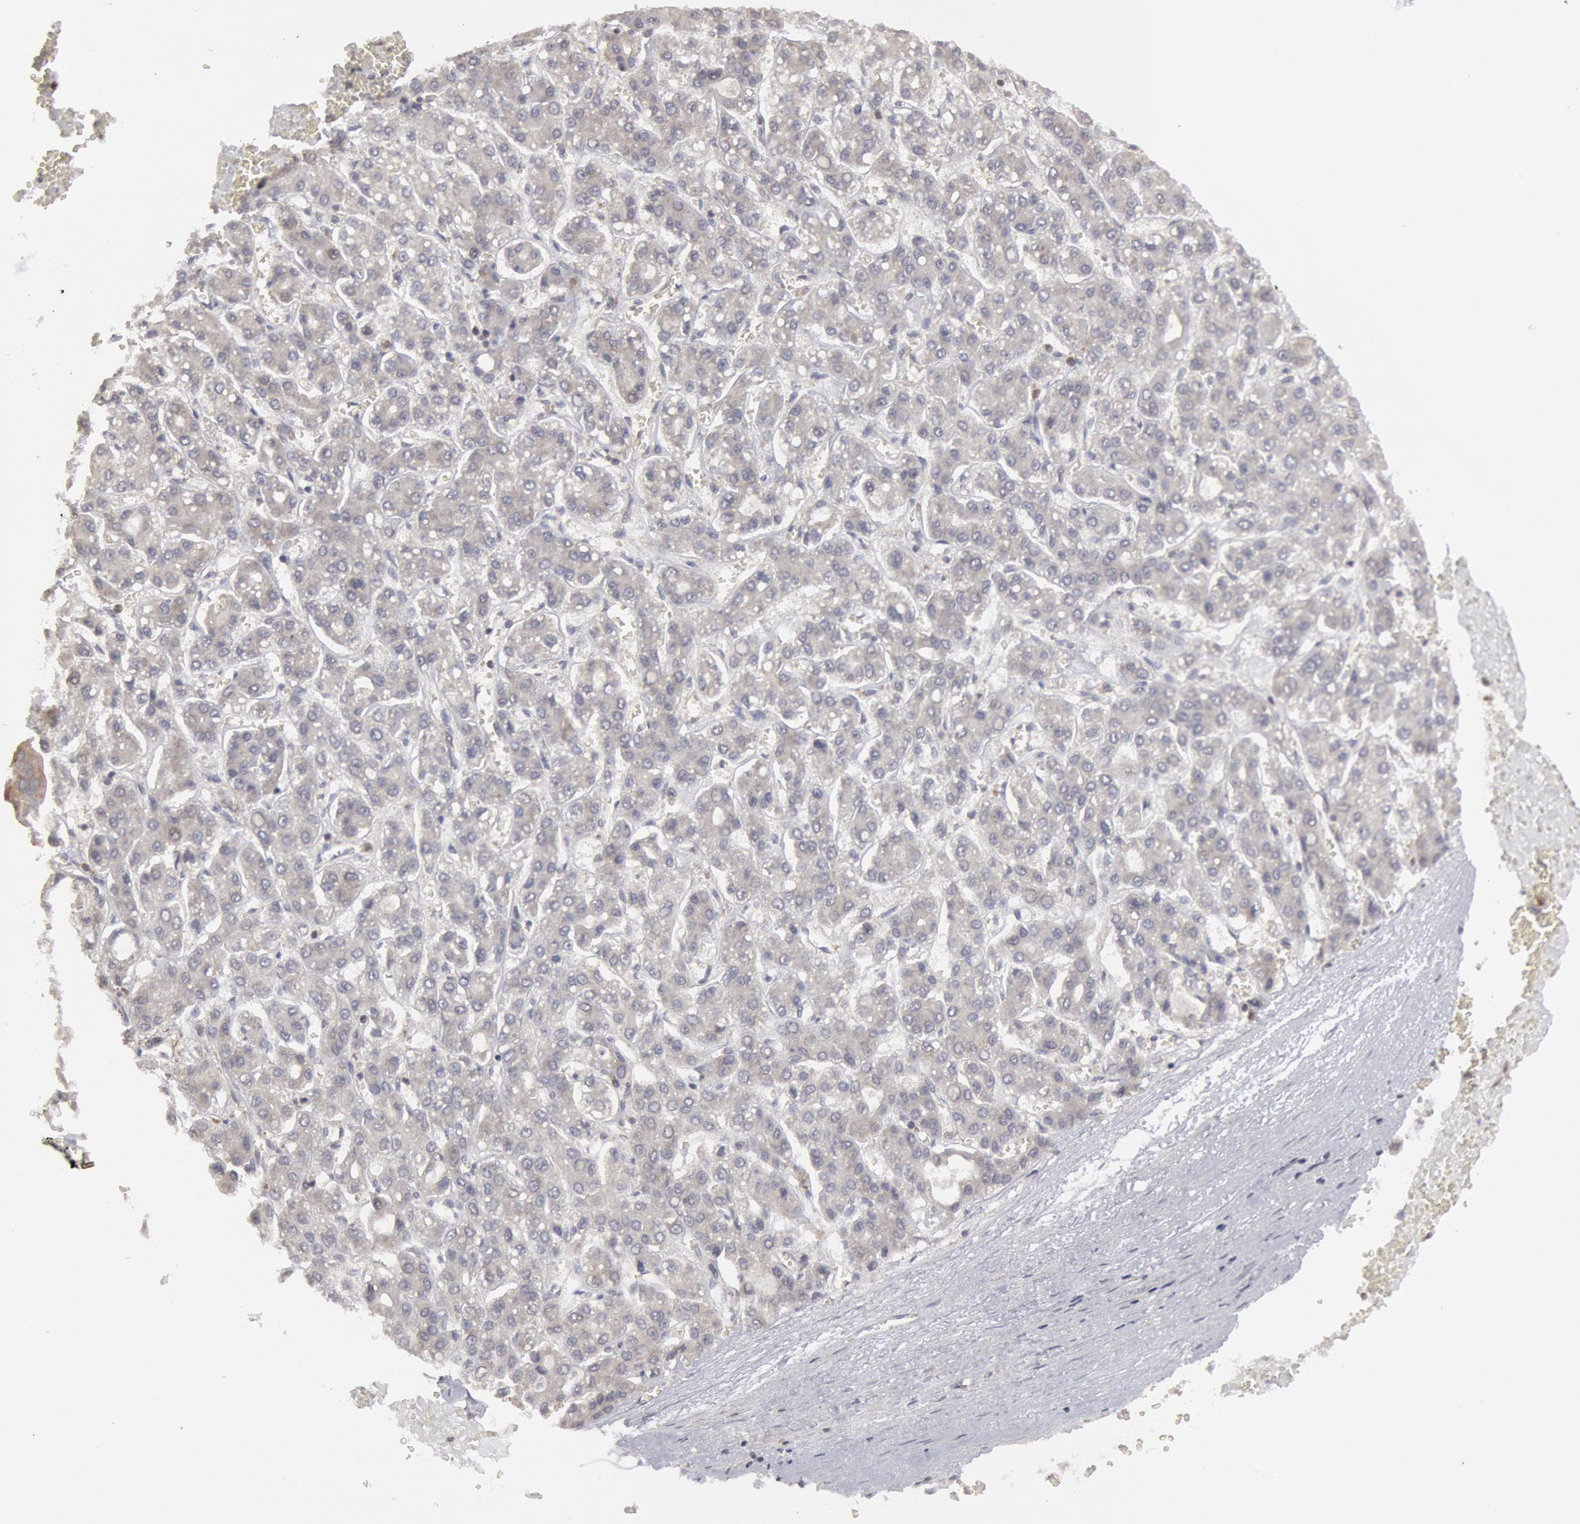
{"staining": {"intensity": "negative", "quantity": "none", "location": "none"}, "tissue": "liver cancer", "cell_type": "Tumor cells", "image_type": "cancer", "snomed": [{"axis": "morphology", "description": "Carcinoma, Hepatocellular, NOS"}, {"axis": "topography", "description": "Liver"}], "caption": "High power microscopy micrograph of an IHC histopathology image of liver cancer (hepatocellular carcinoma), revealing no significant staining in tumor cells.", "gene": "OSBPL8", "patient": {"sex": "male", "age": 69}}